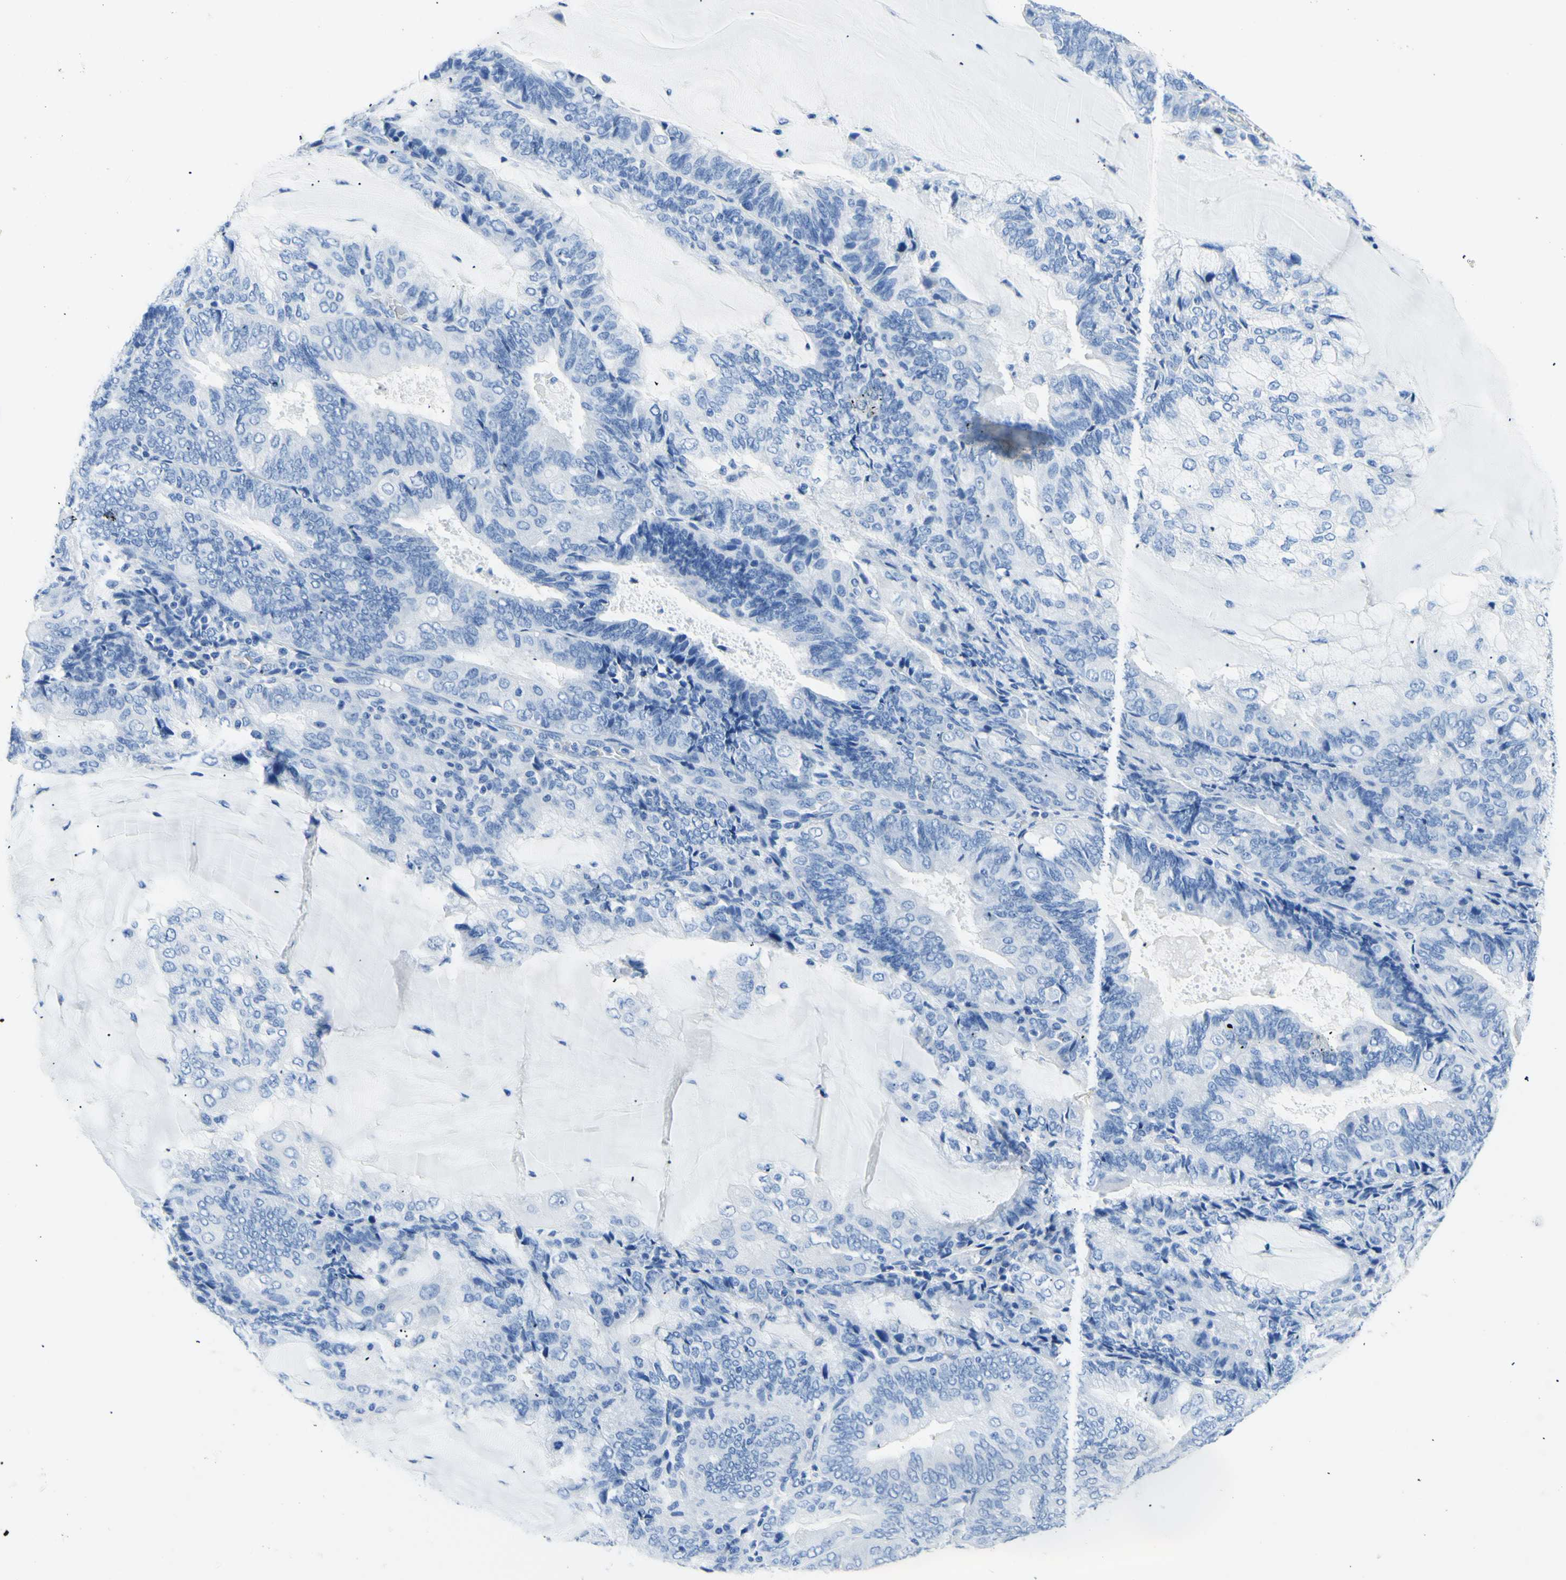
{"staining": {"intensity": "negative", "quantity": "none", "location": "none"}, "tissue": "endometrial cancer", "cell_type": "Tumor cells", "image_type": "cancer", "snomed": [{"axis": "morphology", "description": "Adenocarcinoma, NOS"}, {"axis": "topography", "description": "Endometrium"}], "caption": "The immunohistochemistry micrograph has no significant staining in tumor cells of endometrial adenocarcinoma tissue. (Stains: DAB immunohistochemistry with hematoxylin counter stain, Microscopy: brightfield microscopy at high magnification).", "gene": "MYH2", "patient": {"sex": "female", "age": 81}}